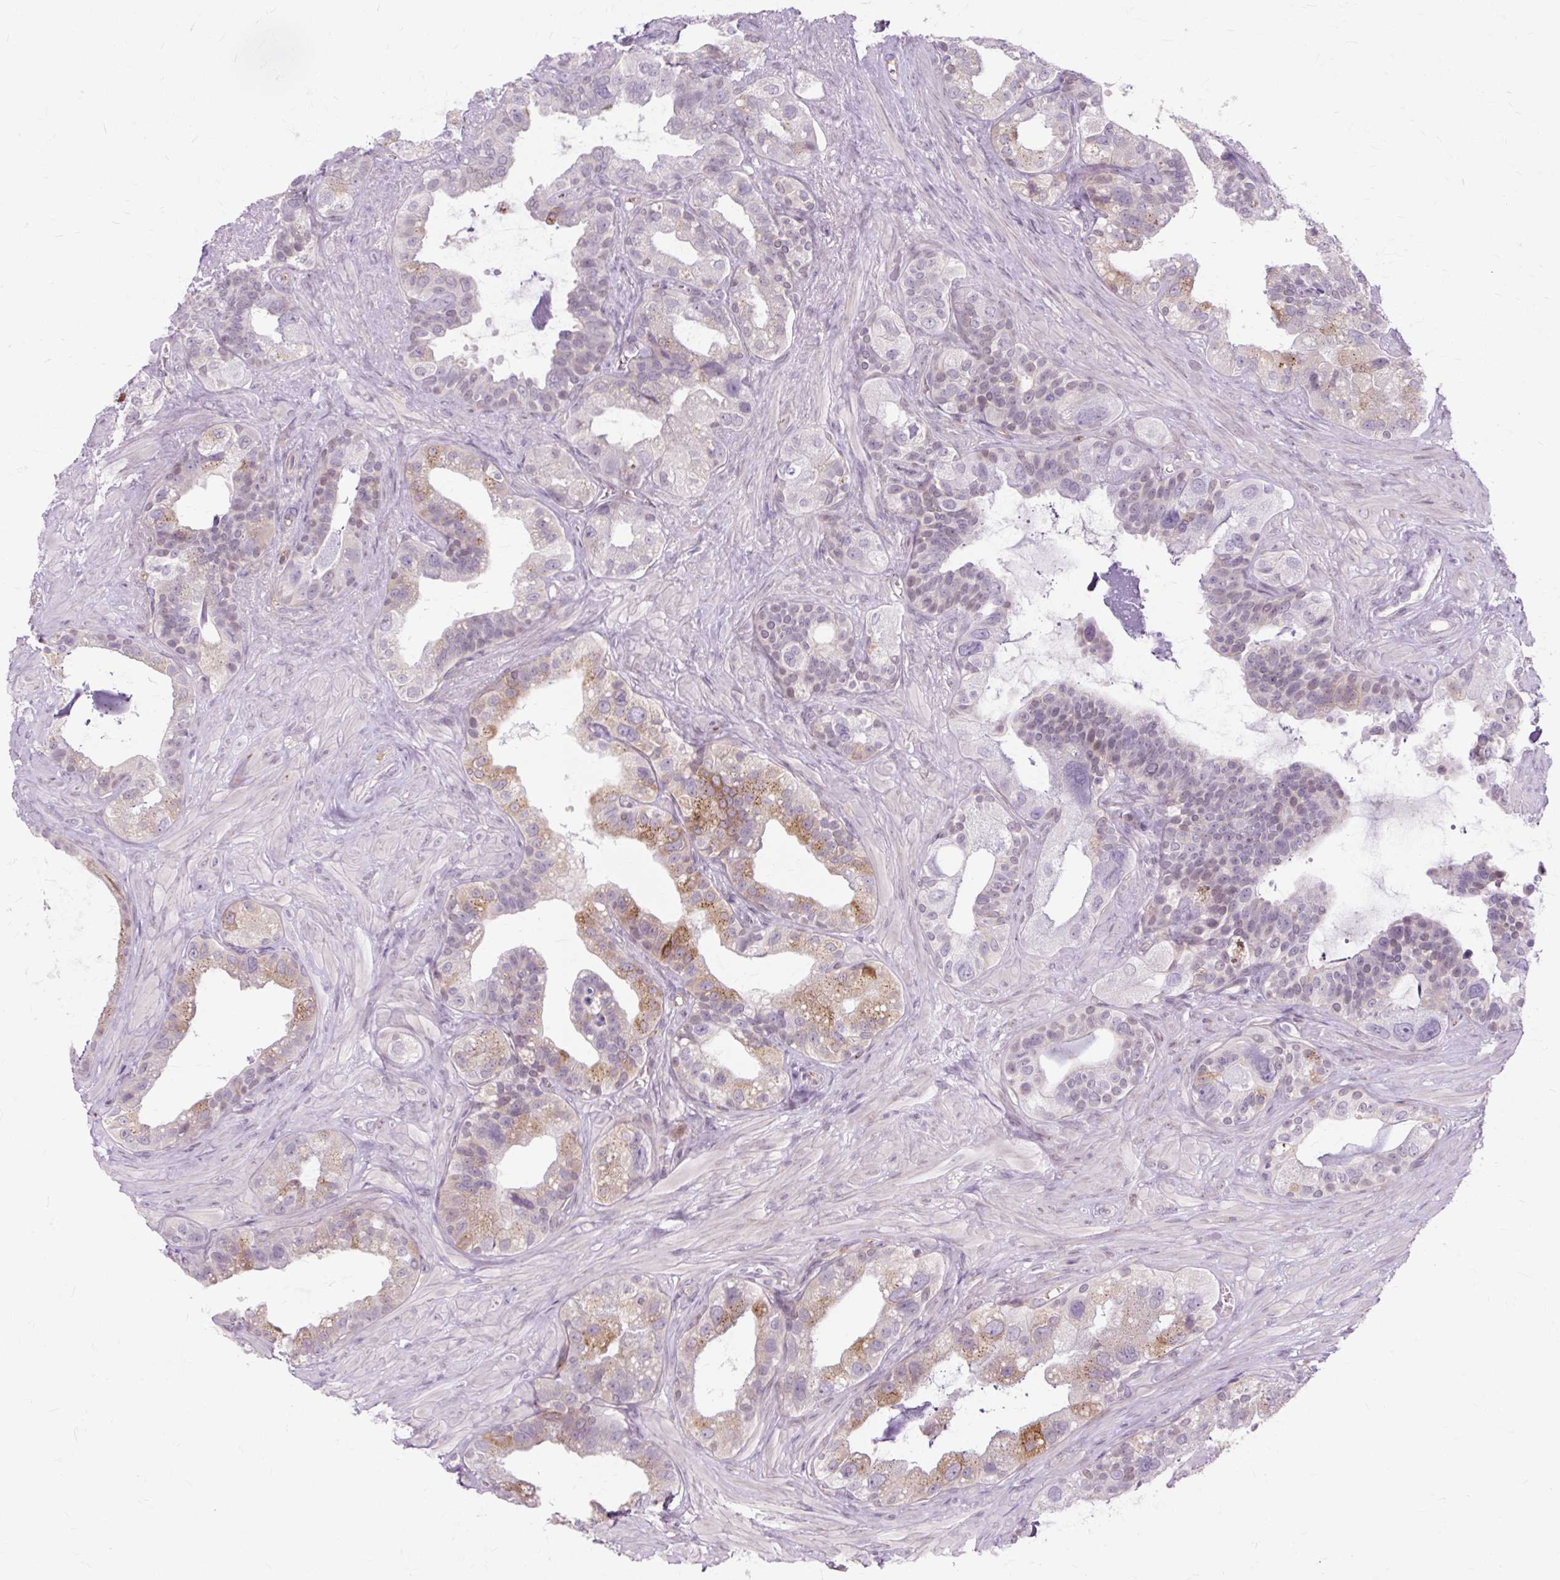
{"staining": {"intensity": "moderate", "quantity": "<25%", "location": "cytoplasmic/membranous"}, "tissue": "seminal vesicle", "cell_type": "Glandular cells", "image_type": "normal", "snomed": [{"axis": "morphology", "description": "Normal tissue, NOS"}, {"axis": "topography", "description": "Seminal veicle"}, {"axis": "topography", "description": "Peripheral nerve tissue"}], "caption": "This histopathology image exhibits immunohistochemistry (IHC) staining of benign seminal vesicle, with low moderate cytoplasmic/membranous expression in approximately <25% of glandular cells.", "gene": "ZNF35", "patient": {"sex": "male", "age": 76}}